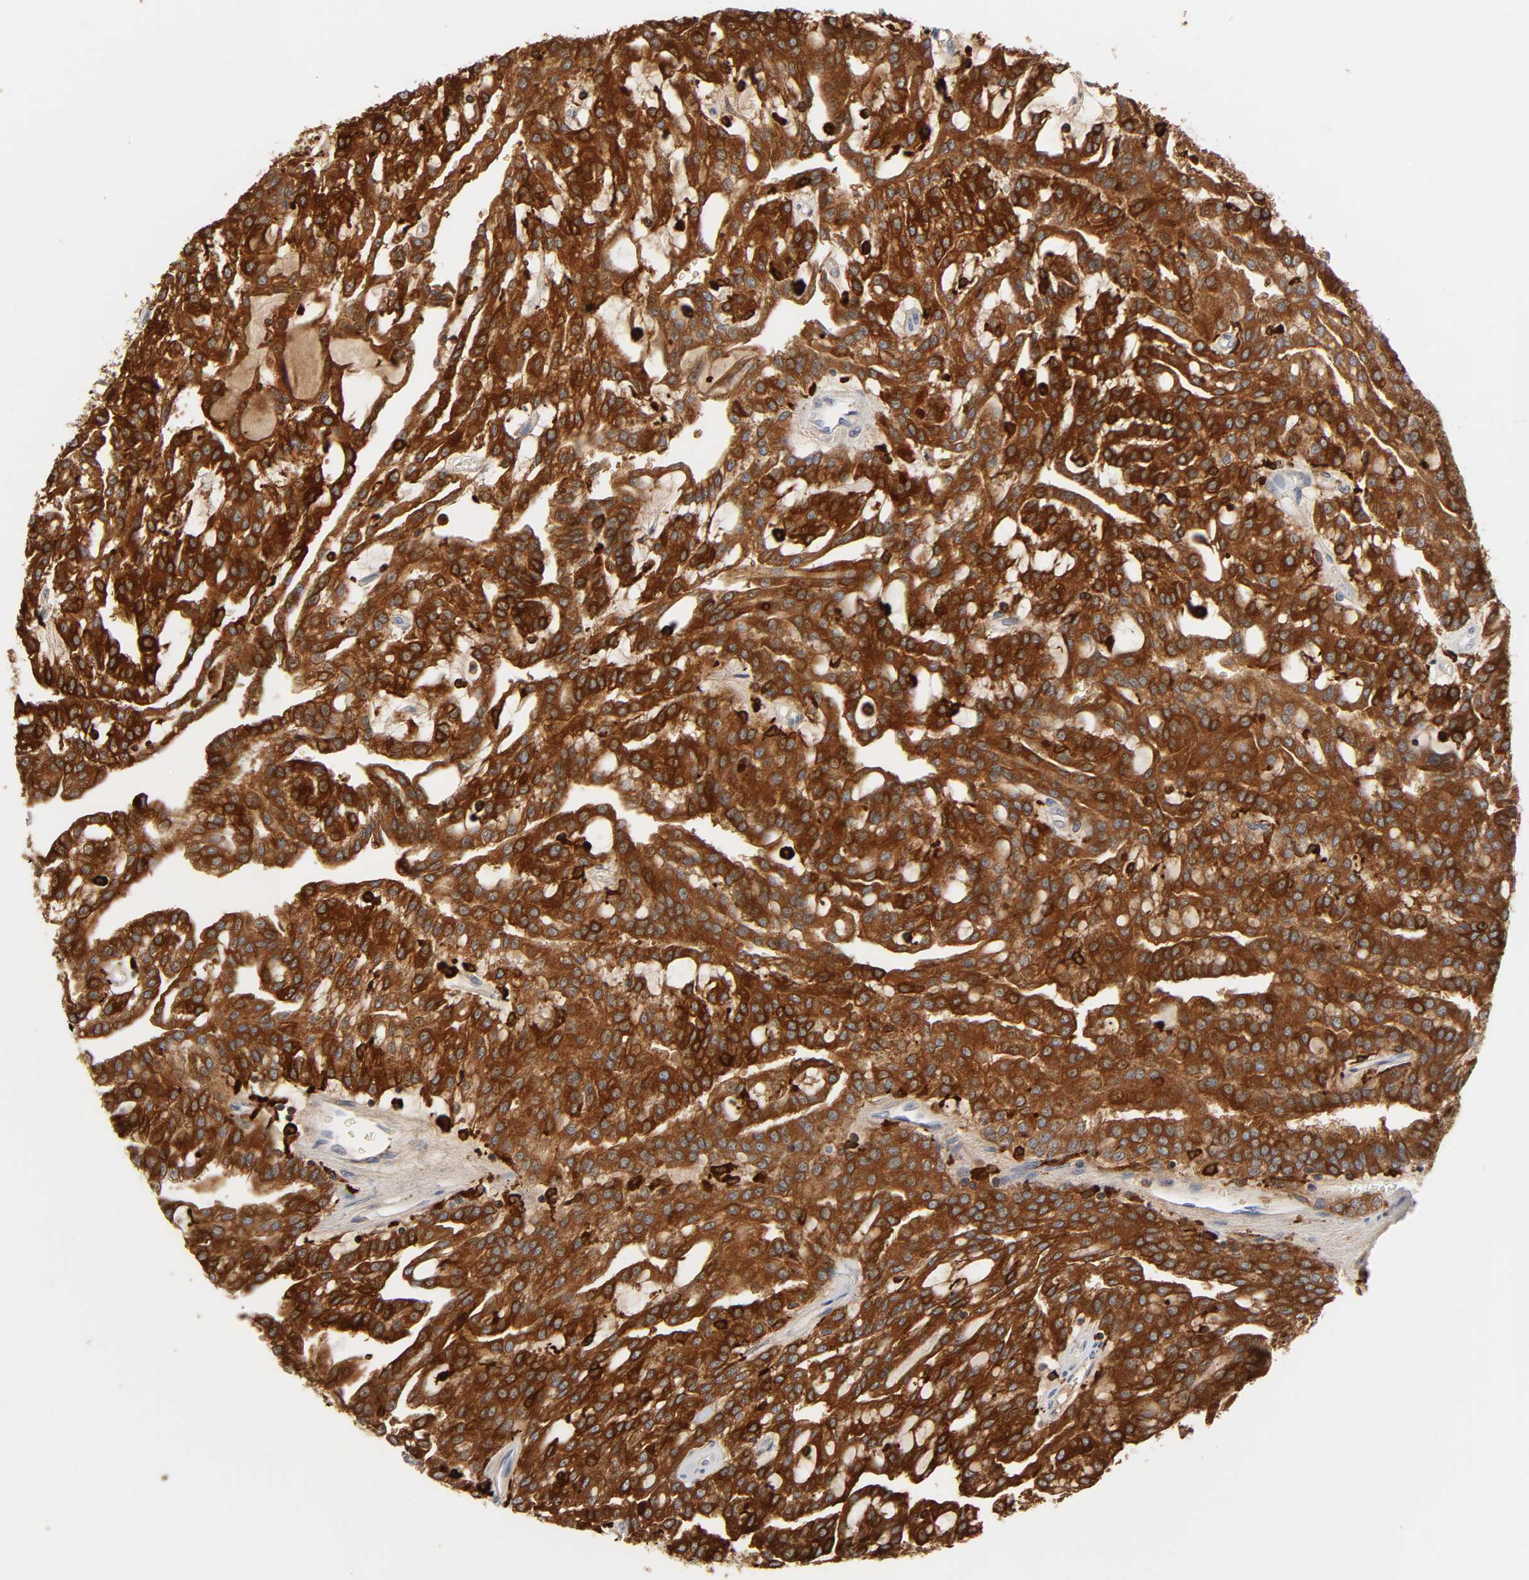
{"staining": {"intensity": "strong", "quantity": ">75%", "location": "cytoplasmic/membranous"}, "tissue": "renal cancer", "cell_type": "Tumor cells", "image_type": "cancer", "snomed": [{"axis": "morphology", "description": "Adenocarcinoma, NOS"}, {"axis": "topography", "description": "Kidney"}], "caption": "Adenocarcinoma (renal) stained with immunohistochemistry (IHC) reveals strong cytoplasmic/membranous staining in approximately >75% of tumor cells. The protein is stained brown, and the nuclei are stained in blue (DAB (3,3'-diaminobenzidine) IHC with brightfield microscopy, high magnification).", "gene": "BIN1", "patient": {"sex": "male", "age": 63}}